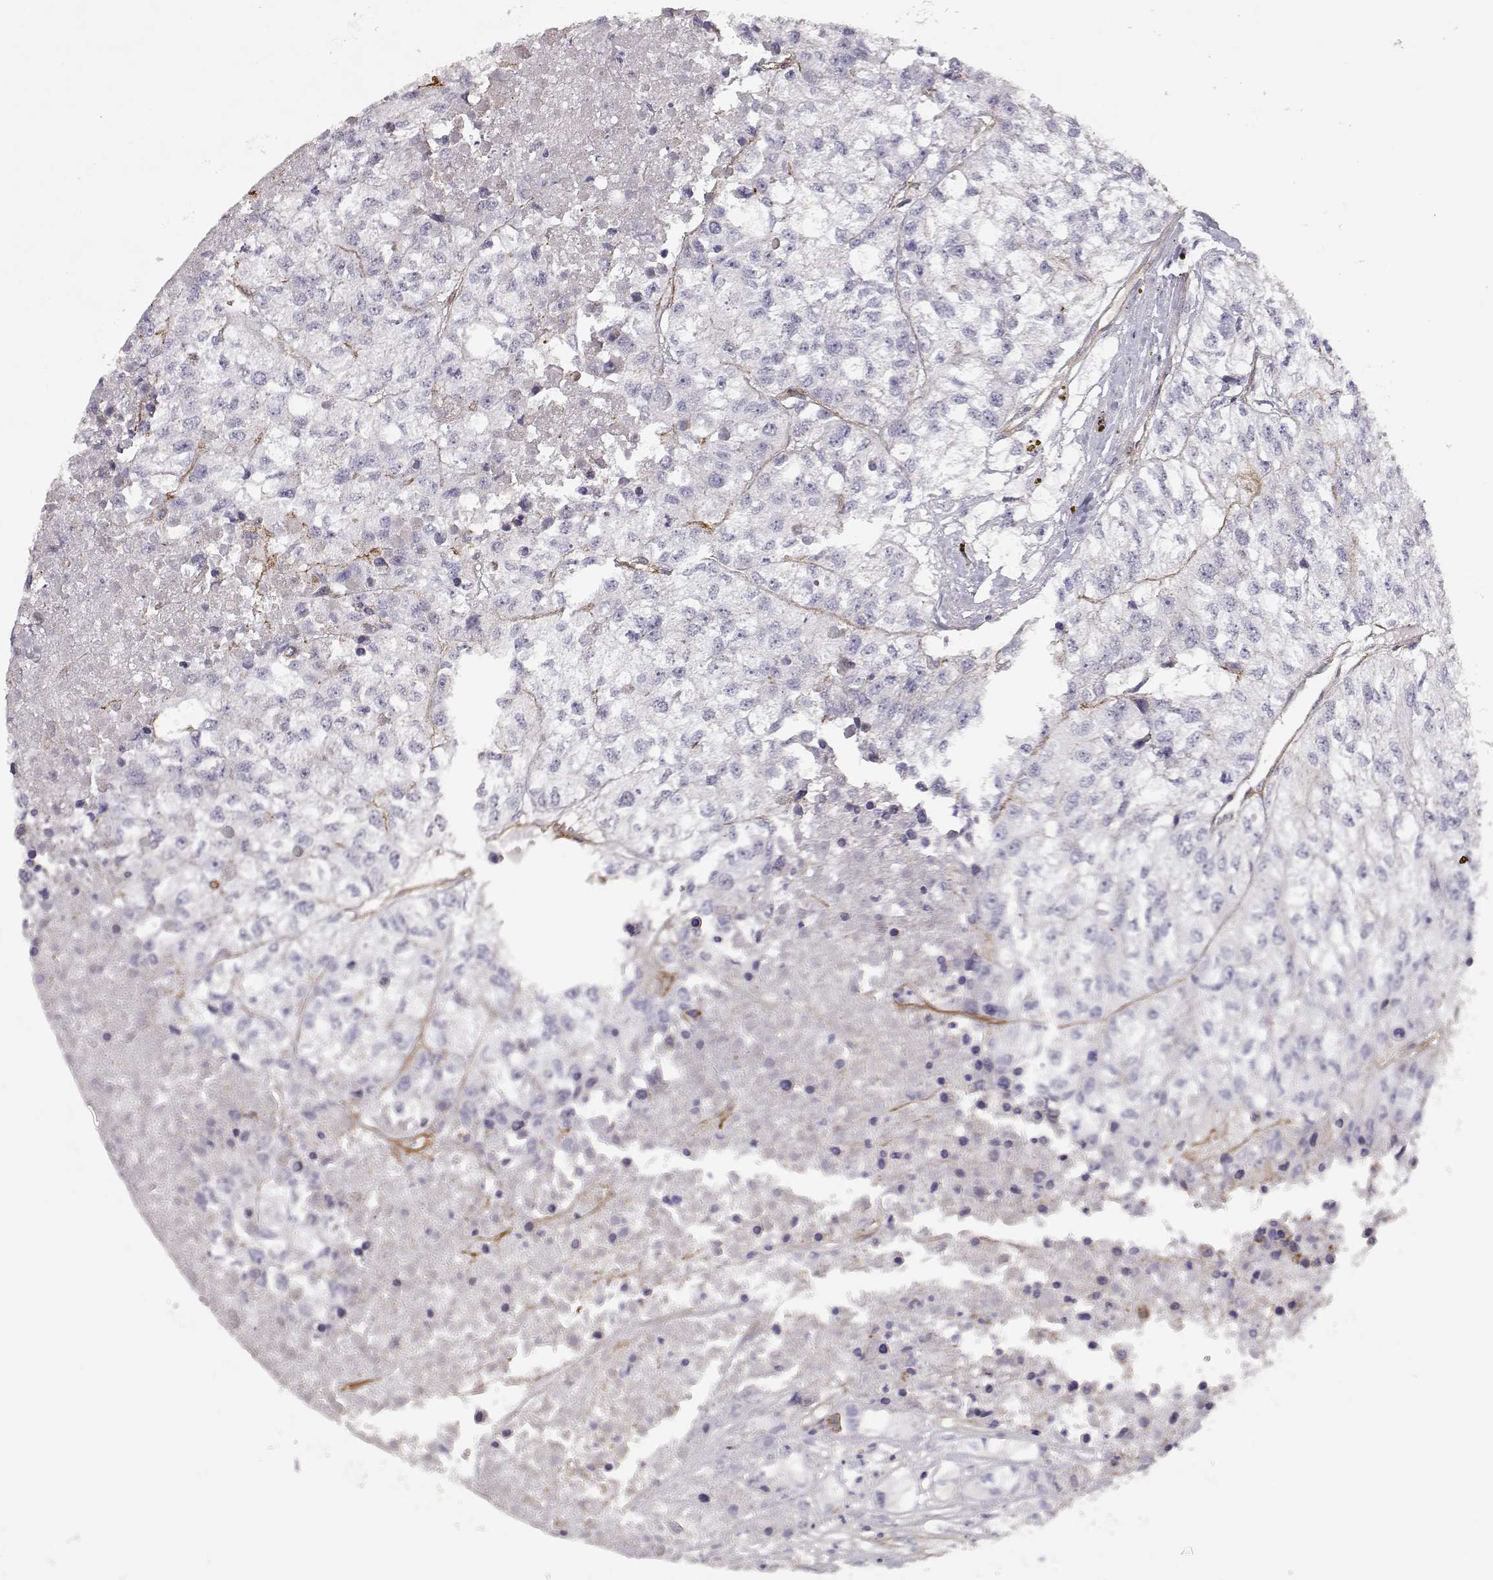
{"staining": {"intensity": "negative", "quantity": "none", "location": "none"}, "tissue": "renal cancer", "cell_type": "Tumor cells", "image_type": "cancer", "snomed": [{"axis": "morphology", "description": "Adenocarcinoma, NOS"}, {"axis": "topography", "description": "Kidney"}], "caption": "A micrograph of human renal adenocarcinoma is negative for staining in tumor cells.", "gene": "LAMC1", "patient": {"sex": "male", "age": 56}}